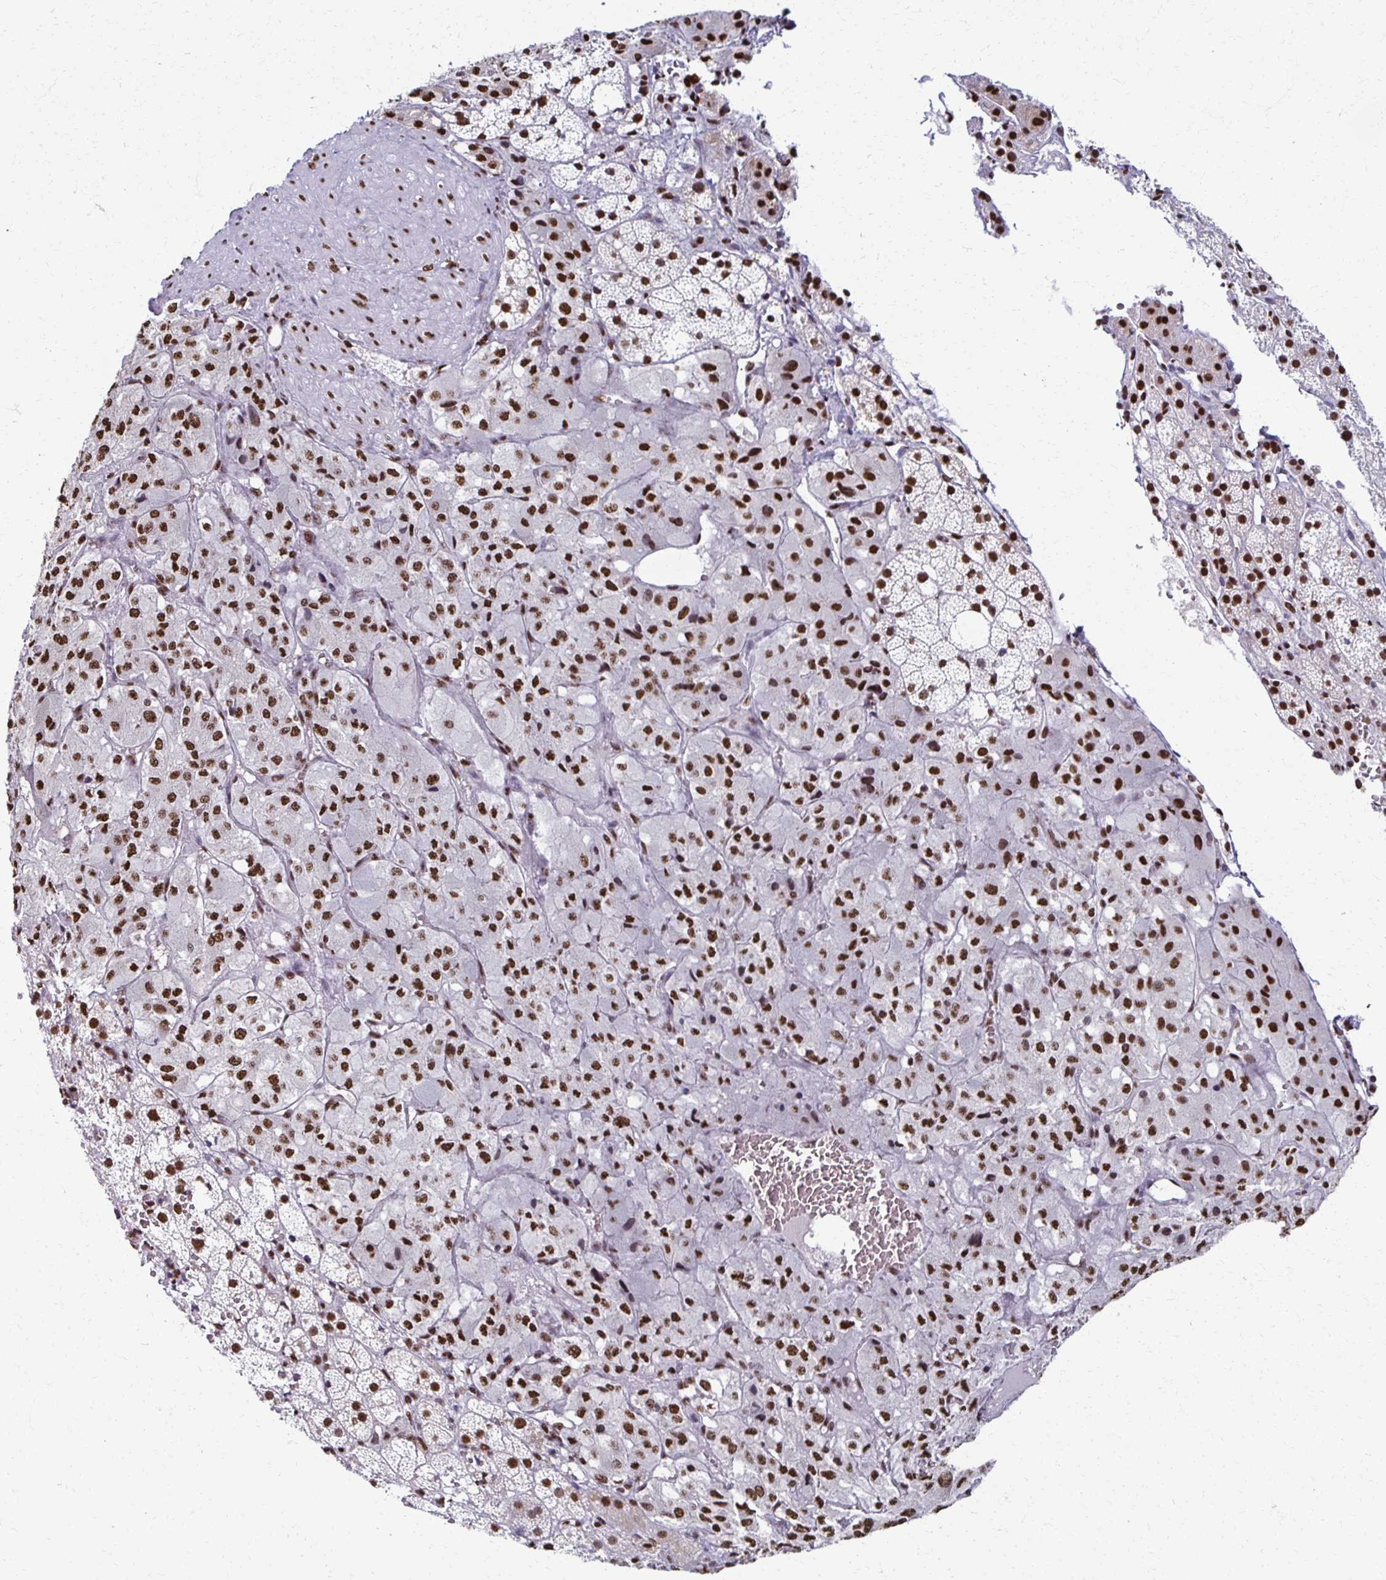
{"staining": {"intensity": "strong", "quantity": ">75%", "location": "nuclear"}, "tissue": "adrenal gland", "cell_type": "Glandular cells", "image_type": "normal", "snomed": [{"axis": "morphology", "description": "Normal tissue, NOS"}, {"axis": "topography", "description": "Adrenal gland"}], "caption": "Human adrenal gland stained with a brown dye displays strong nuclear positive staining in approximately >75% of glandular cells.", "gene": "NONO", "patient": {"sex": "male", "age": 53}}